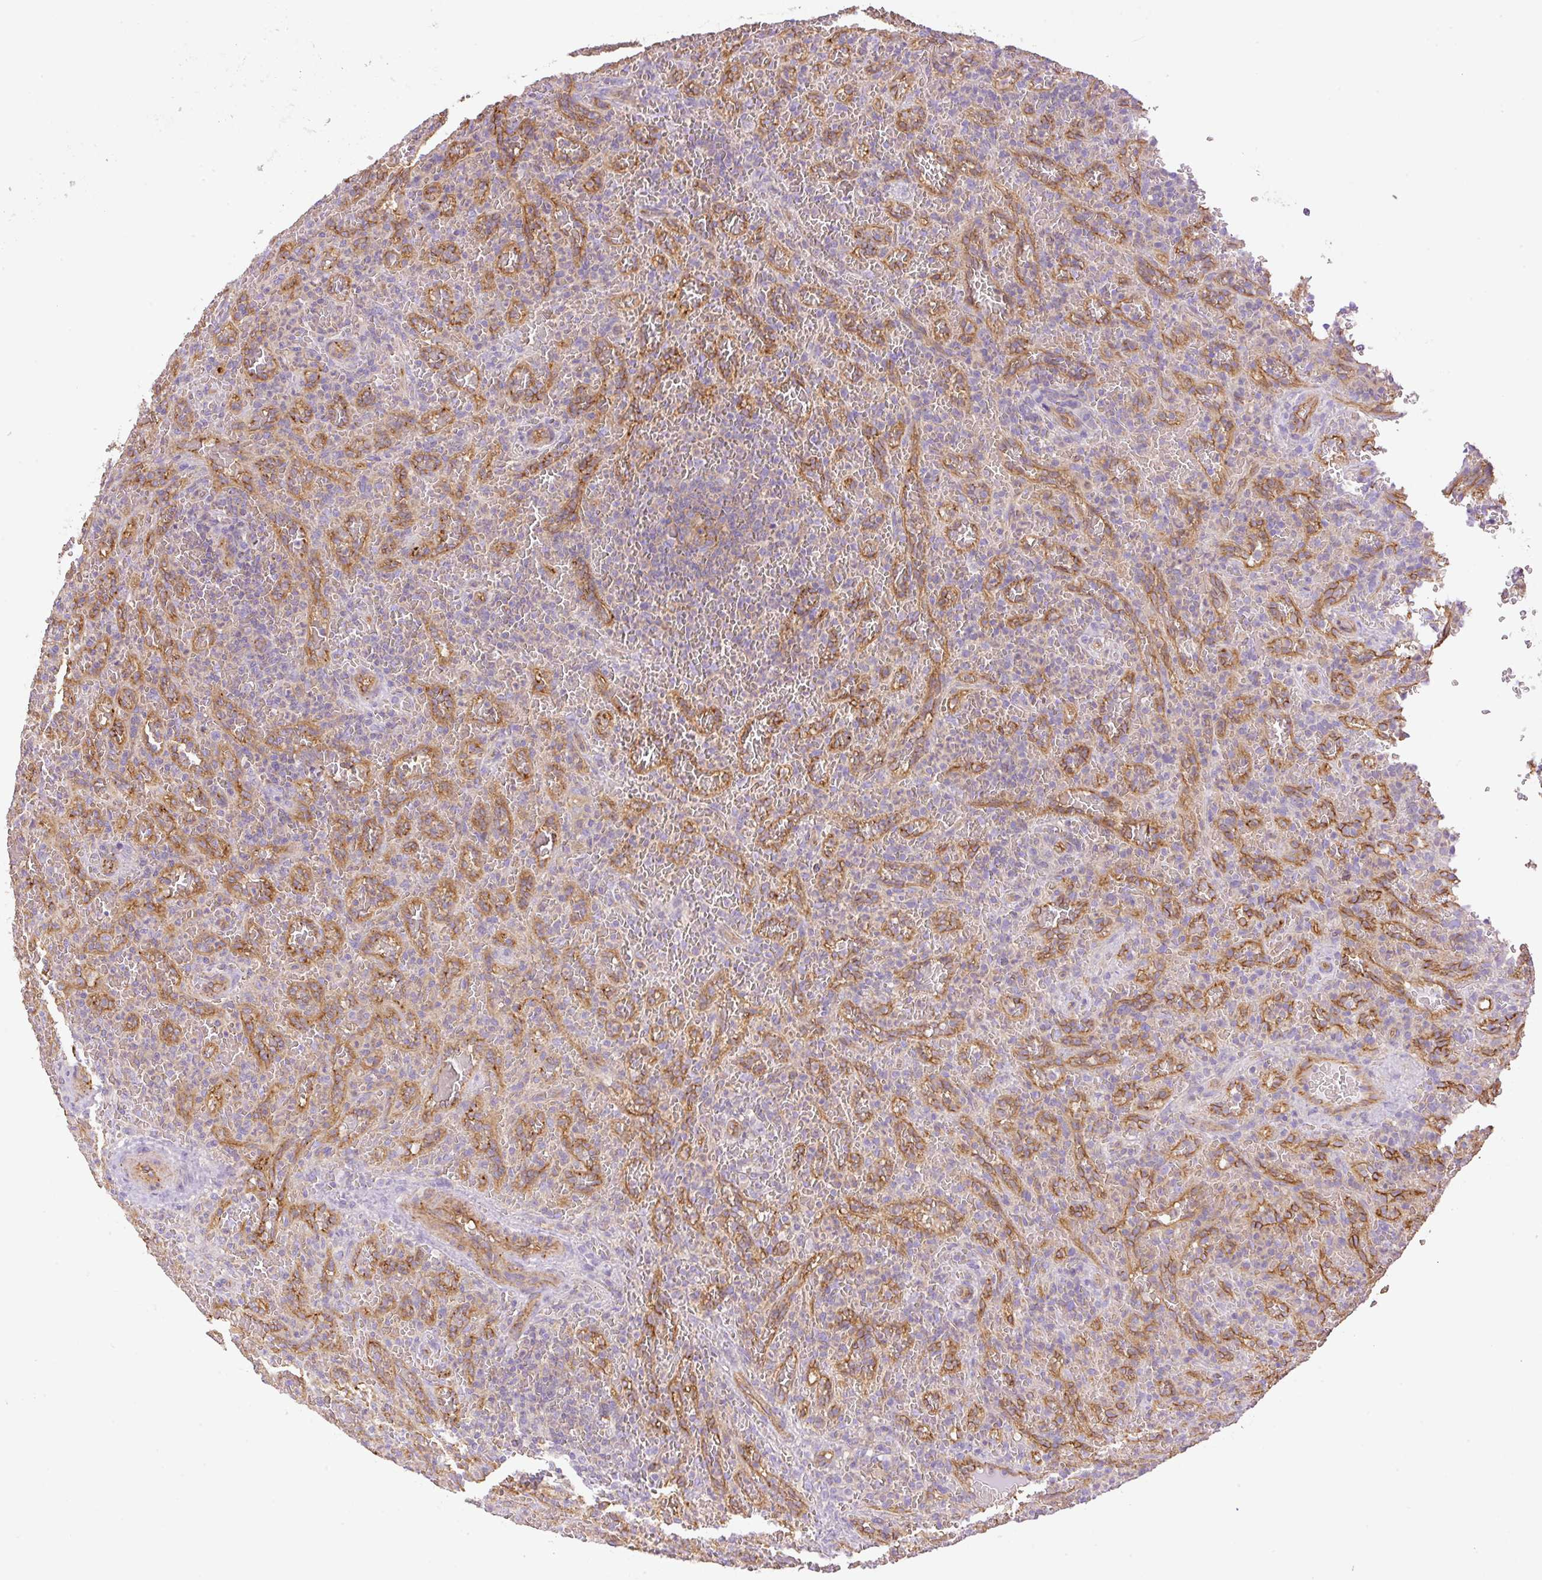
{"staining": {"intensity": "negative", "quantity": "none", "location": "none"}, "tissue": "lymphoma", "cell_type": "Tumor cells", "image_type": "cancer", "snomed": [{"axis": "morphology", "description": "Malignant lymphoma, non-Hodgkin's type, Low grade"}, {"axis": "topography", "description": "Spleen"}], "caption": "This photomicrograph is of malignant lymphoma, non-Hodgkin's type (low-grade) stained with immunohistochemistry to label a protein in brown with the nuclei are counter-stained blue. There is no staining in tumor cells.", "gene": "EHD3", "patient": {"sex": "female", "age": 64}}